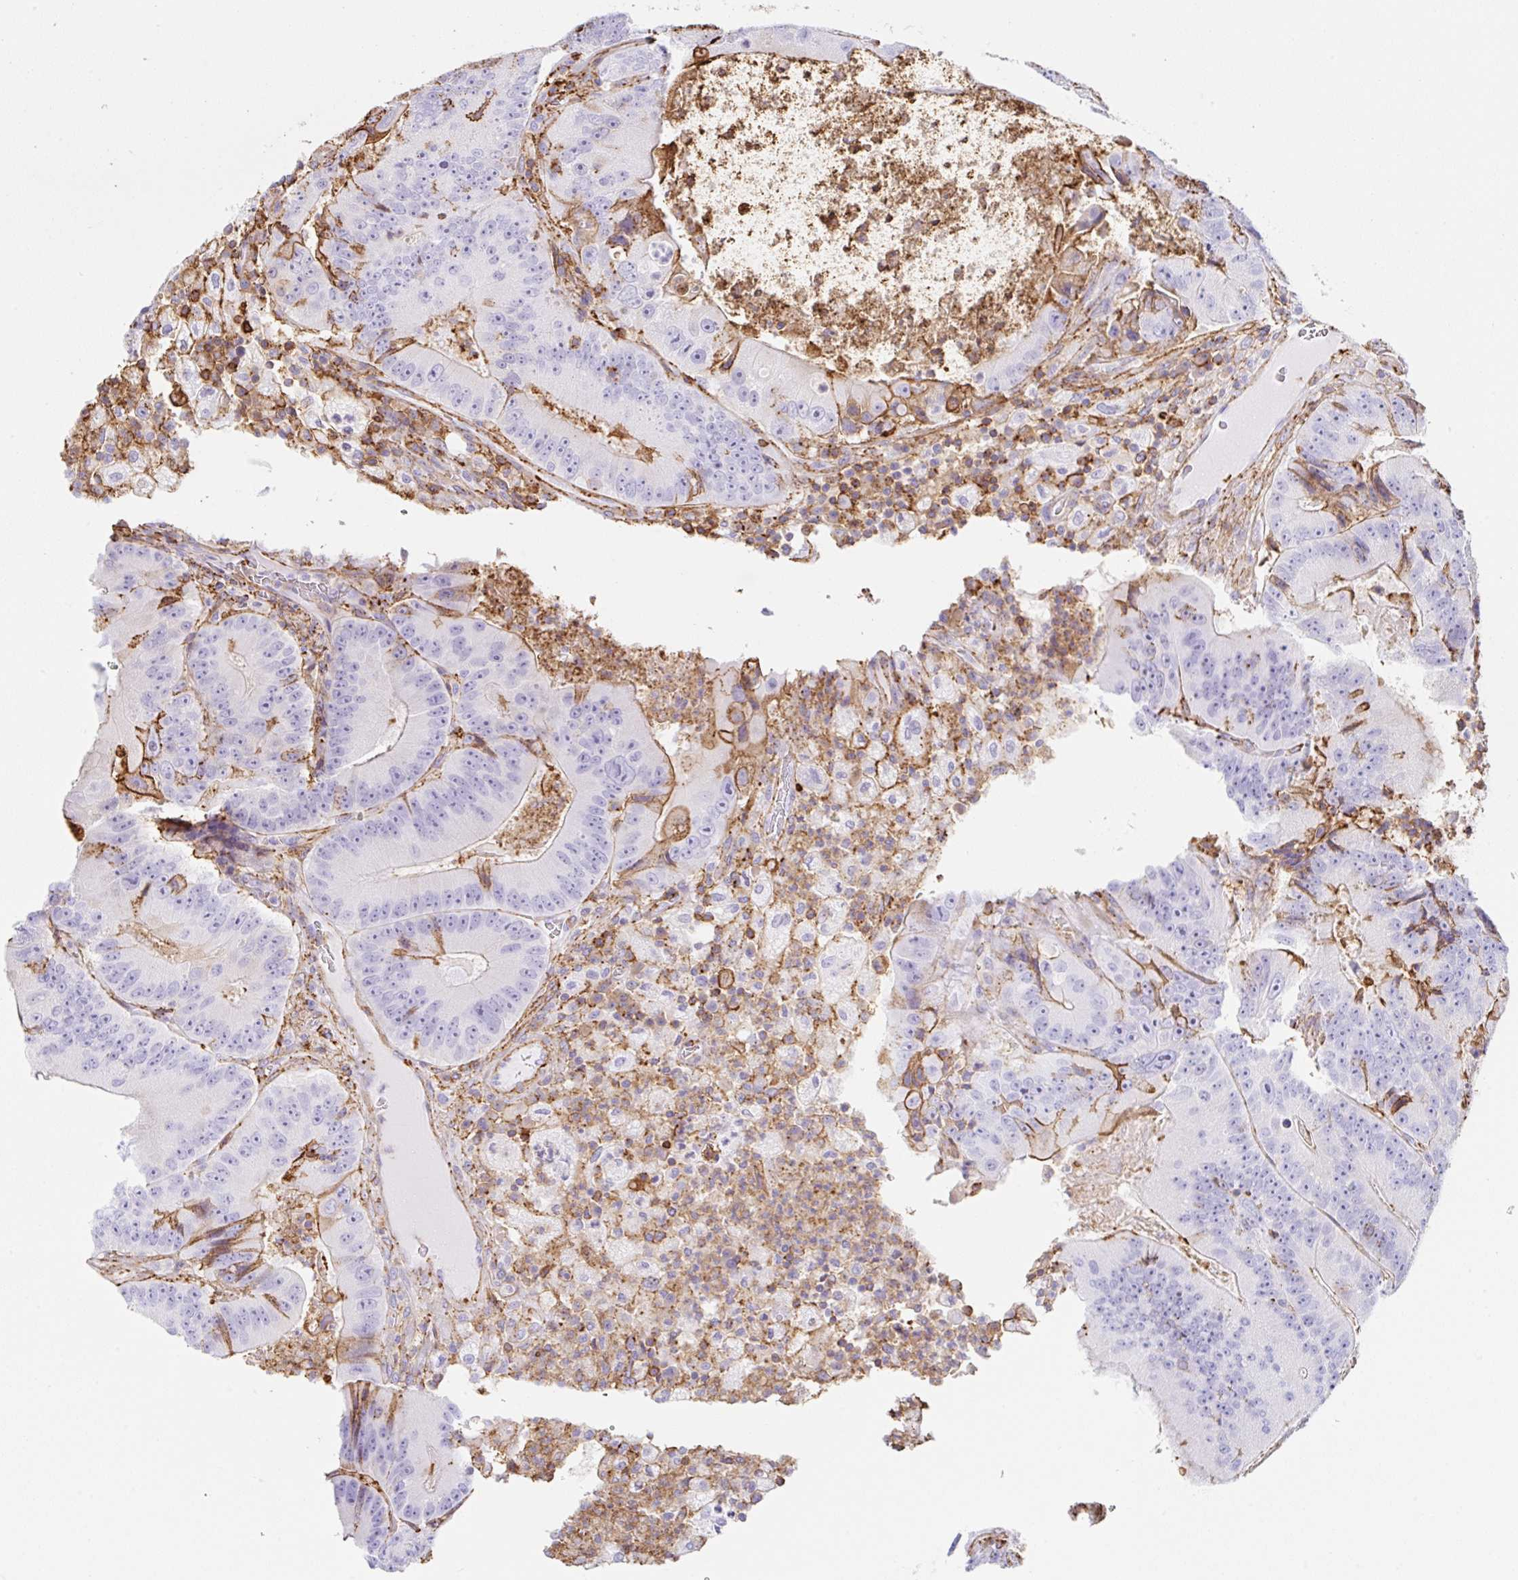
{"staining": {"intensity": "negative", "quantity": "none", "location": "none"}, "tissue": "colorectal cancer", "cell_type": "Tumor cells", "image_type": "cancer", "snomed": [{"axis": "morphology", "description": "Adenocarcinoma, NOS"}, {"axis": "topography", "description": "Colon"}], "caption": "The micrograph displays no staining of tumor cells in colorectal cancer.", "gene": "MTTP", "patient": {"sex": "female", "age": 86}}